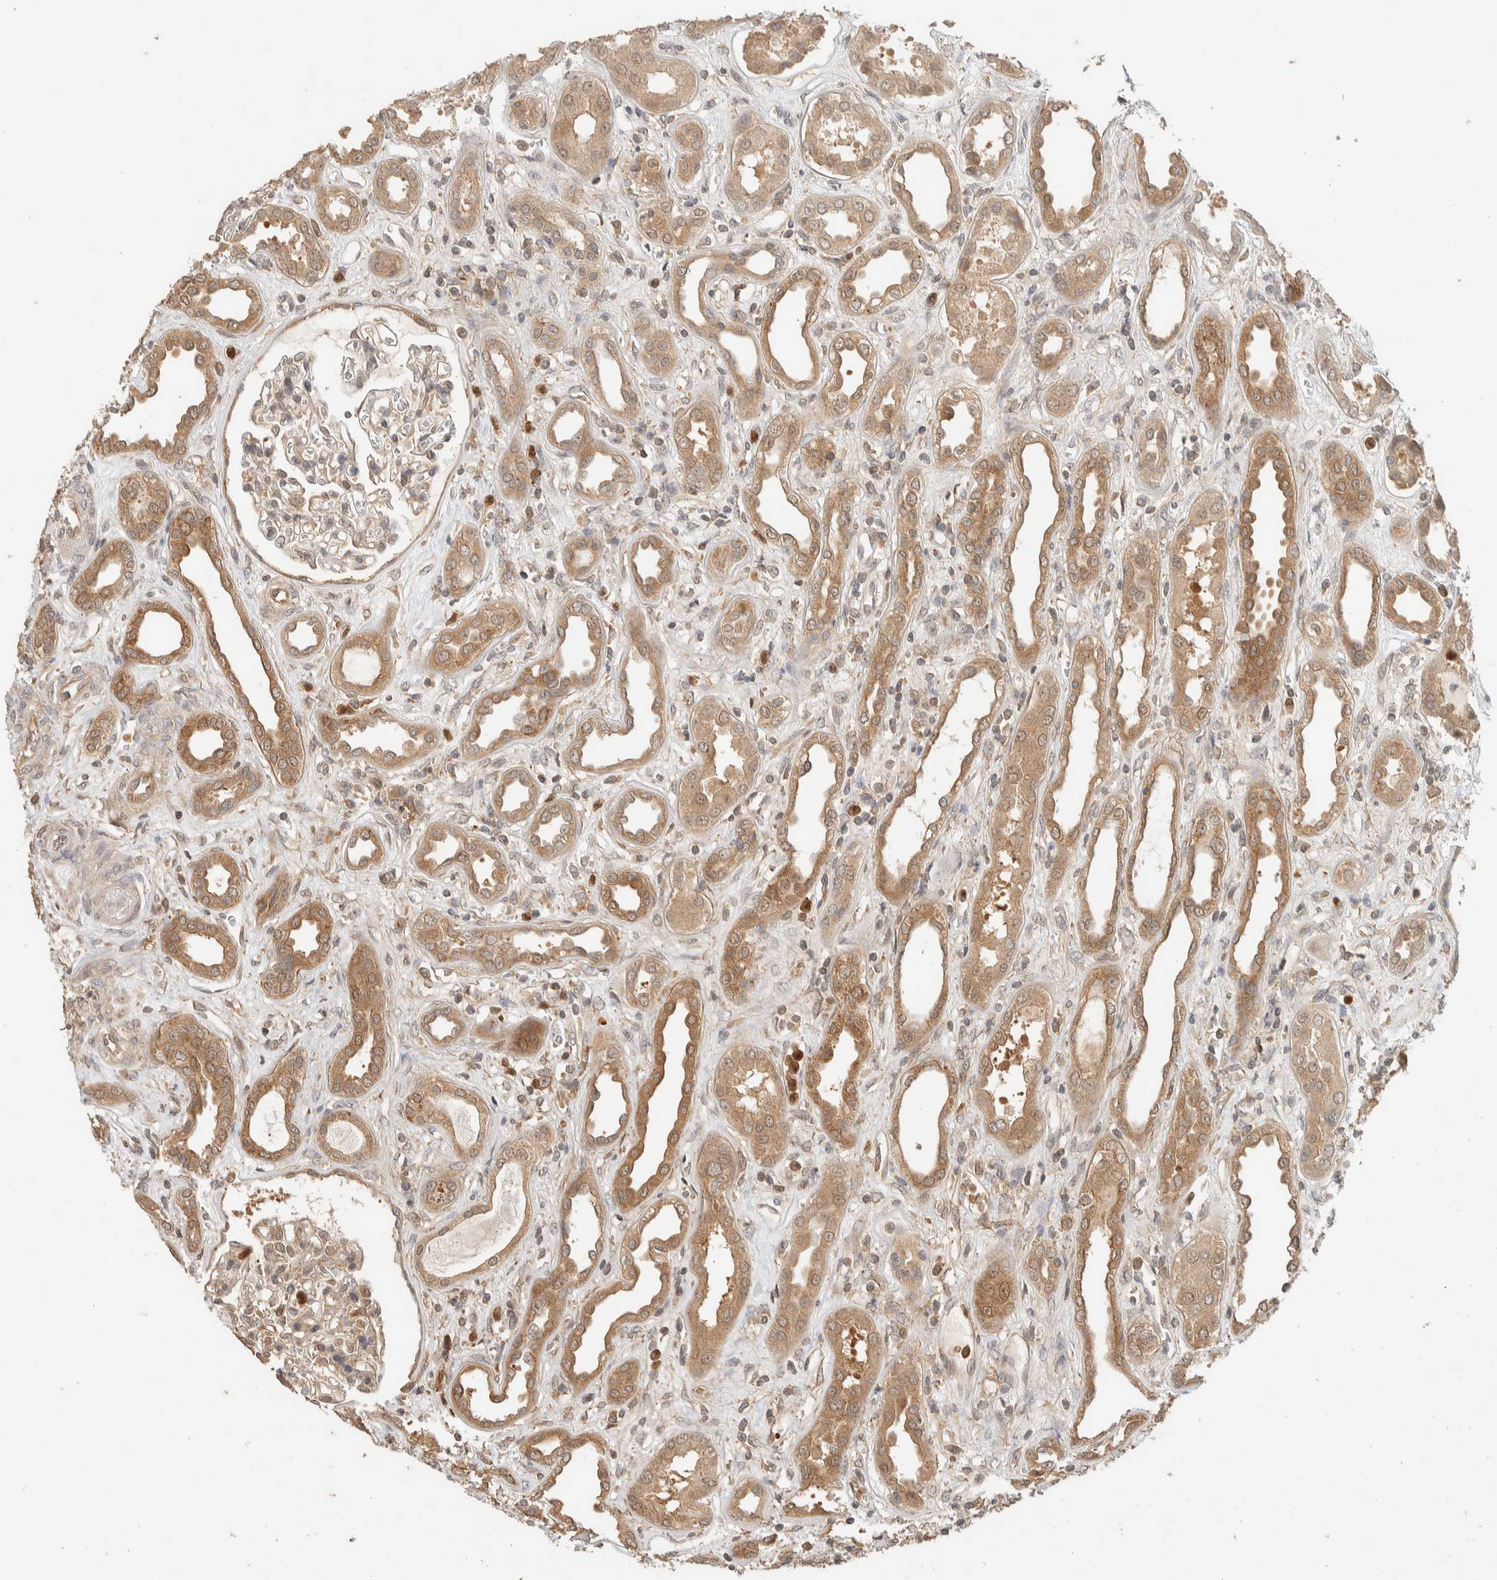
{"staining": {"intensity": "weak", "quantity": "25%-75%", "location": "cytoplasmic/membranous"}, "tissue": "kidney", "cell_type": "Cells in glomeruli", "image_type": "normal", "snomed": [{"axis": "morphology", "description": "Normal tissue, NOS"}, {"axis": "topography", "description": "Kidney"}], "caption": "Kidney stained with DAB IHC demonstrates low levels of weak cytoplasmic/membranous expression in approximately 25%-75% of cells in glomeruli.", "gene": "ADSS2", "patient": {"sex": "male", "age": 59}}